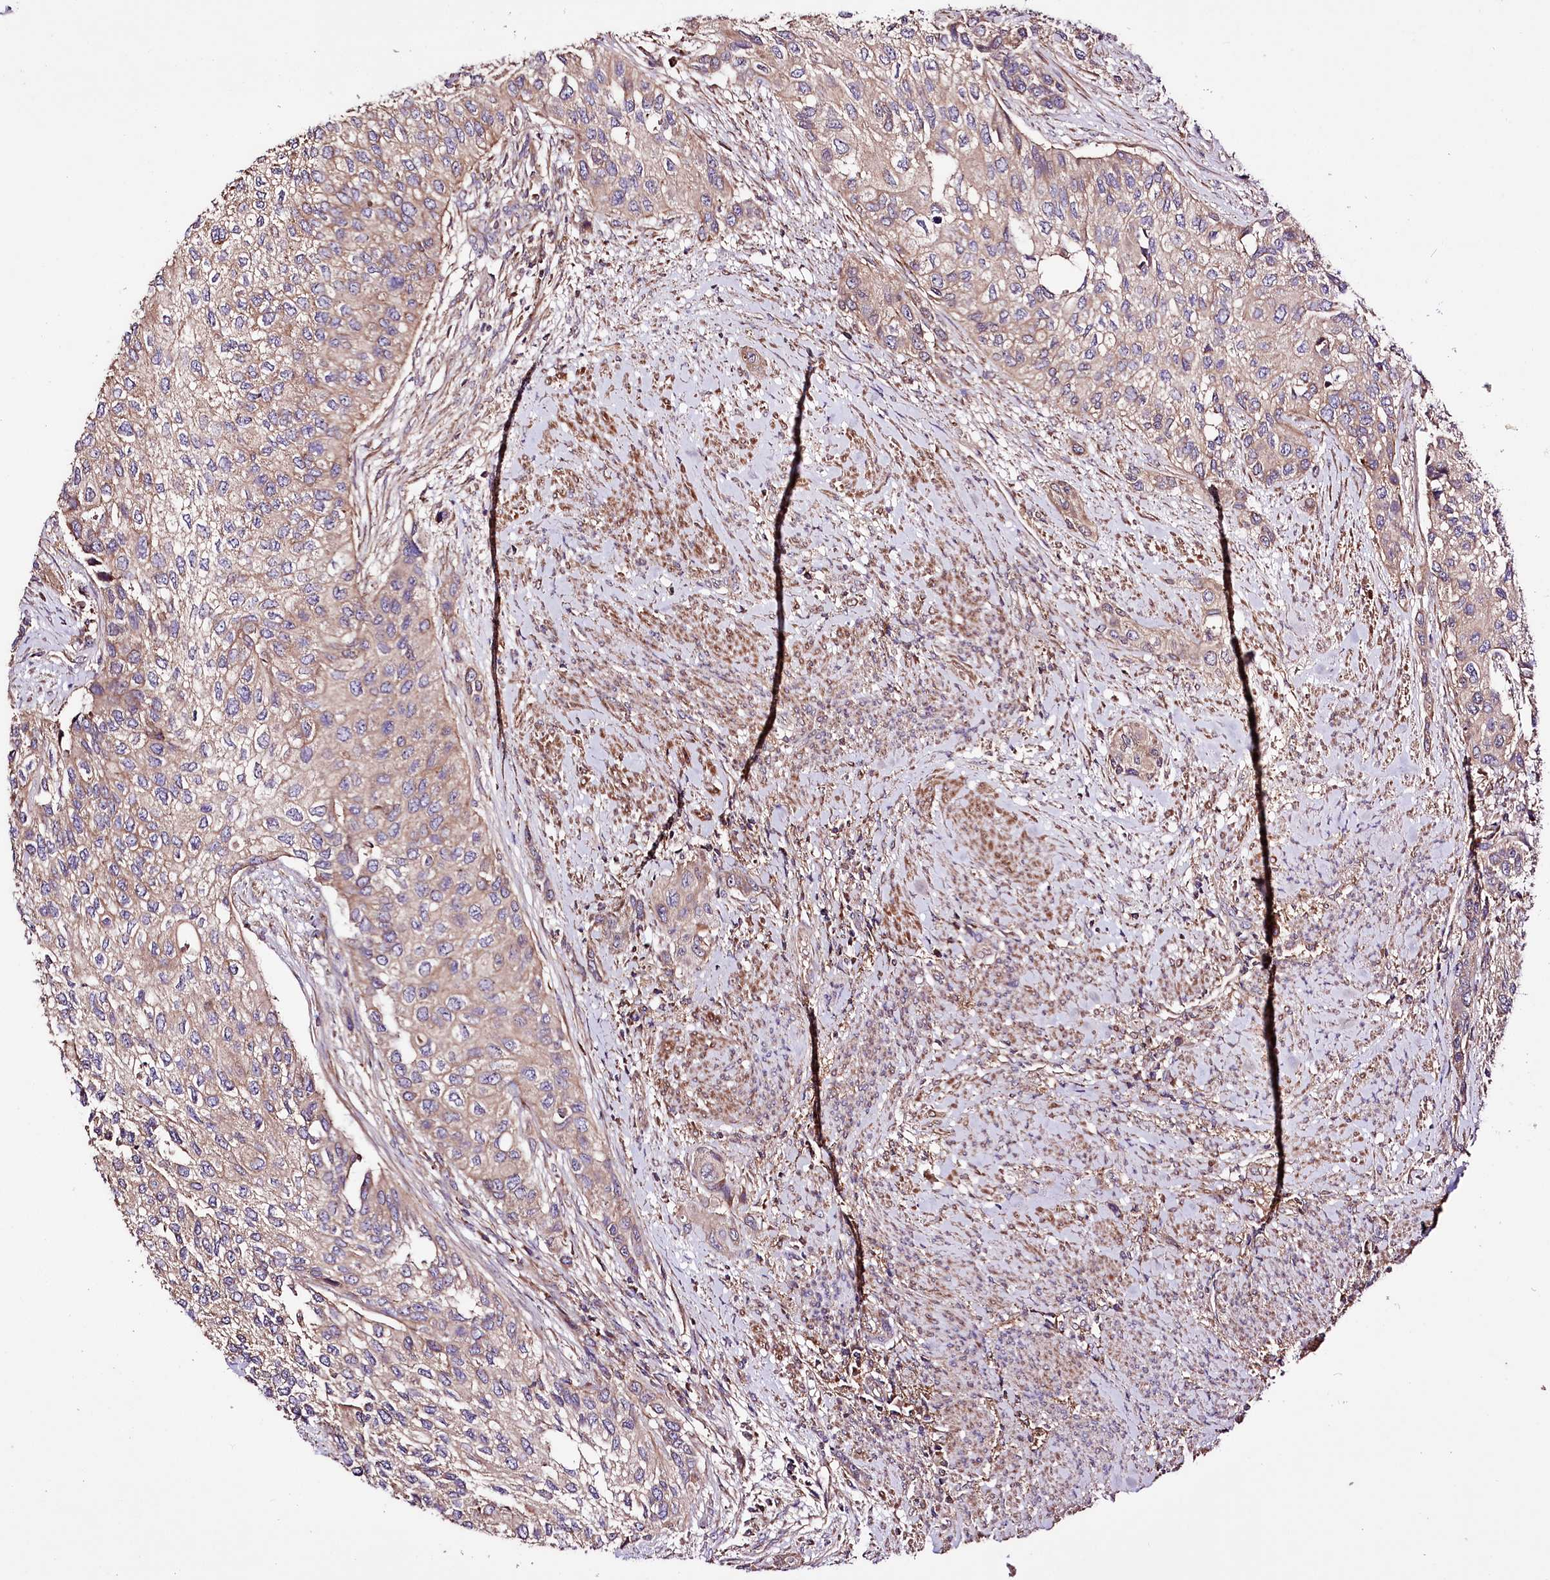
{"staining": {"intensity": "weak", "quantity": ">75%", "location": "cytoplasmic/membranous"}, "tissue": "urothelial cancer", "cell_type": "Tumor cells", "image_type": "cancer", "snomed": [{"axis": "morphology", "description": "Normal tissue, NOS"}, {"axis": "morphology", "description": "Urothelial carcinoma, High grade"}, {"axis": "topography", "description": "Vascular tissue"}, {"axis": "topography", "description": "Urinary bladder"}], "caption": "Protein analysis of high-grade urothelial carcinoma tissue exhibits weak cytoplasmic/membranous positivity in about >75% of tumor cells.", "gene": "WWC1", "patient": {"sex": "female", "age": 56}}